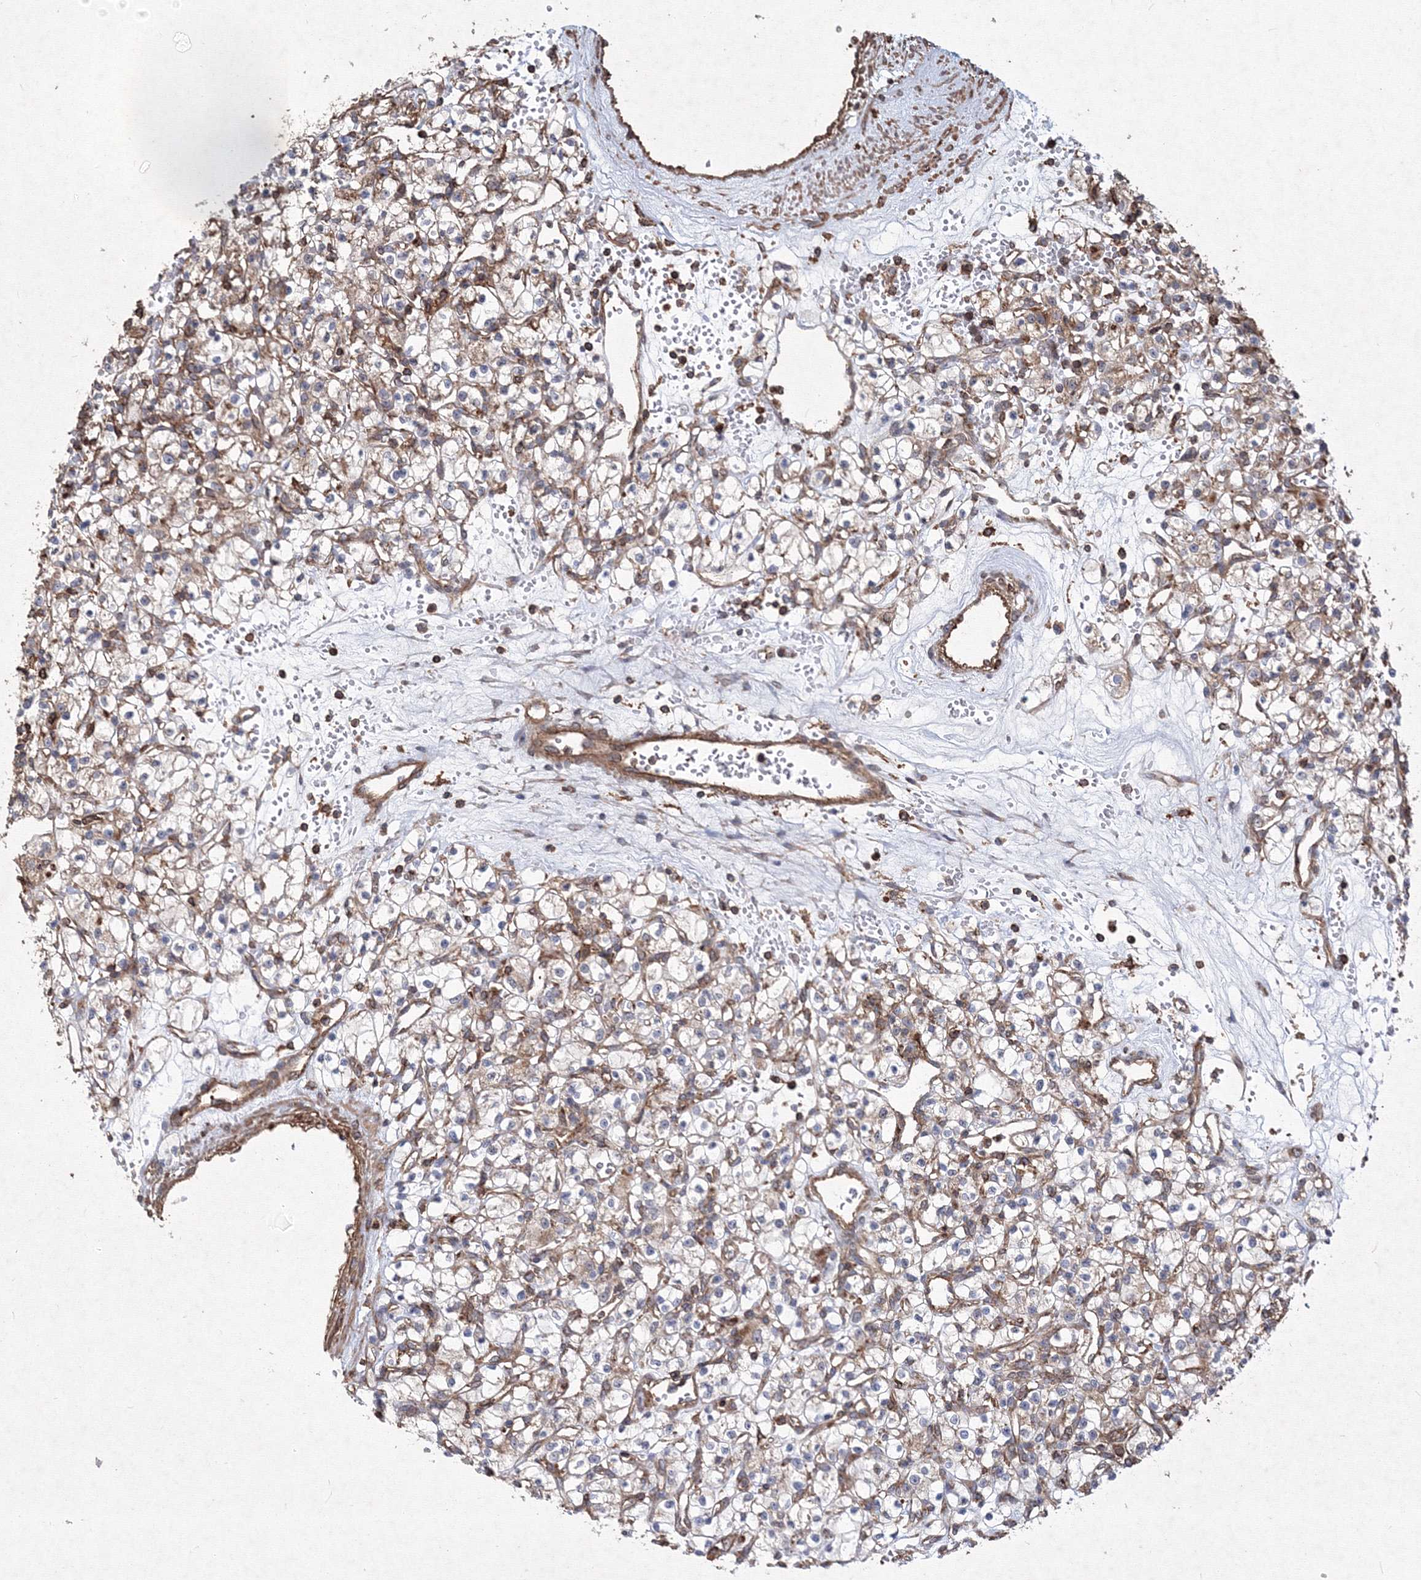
{"staining": {"intensity": "weak", "quantity": "25%-75%", "location": "cytoplasmic/membranous"}, "tissue": "renal cancer", "cell_type": "Tumor cells", "image_type": "cancer", "snomed": [{"axis": "morphology", "description": "Adenocarcinoma, NOS"}, {"axis": "topography", "description": "Kidney"}], "caption": "Approximately 25%-75% of tumor cells in human renal cancer (adenocarcinoma) display weak cytoplasmic/membranous protein staining as visualized by brown immunohistochemical staining.", "gene": "TMEM139", "patient": {"sex": "female", "age": 59}}